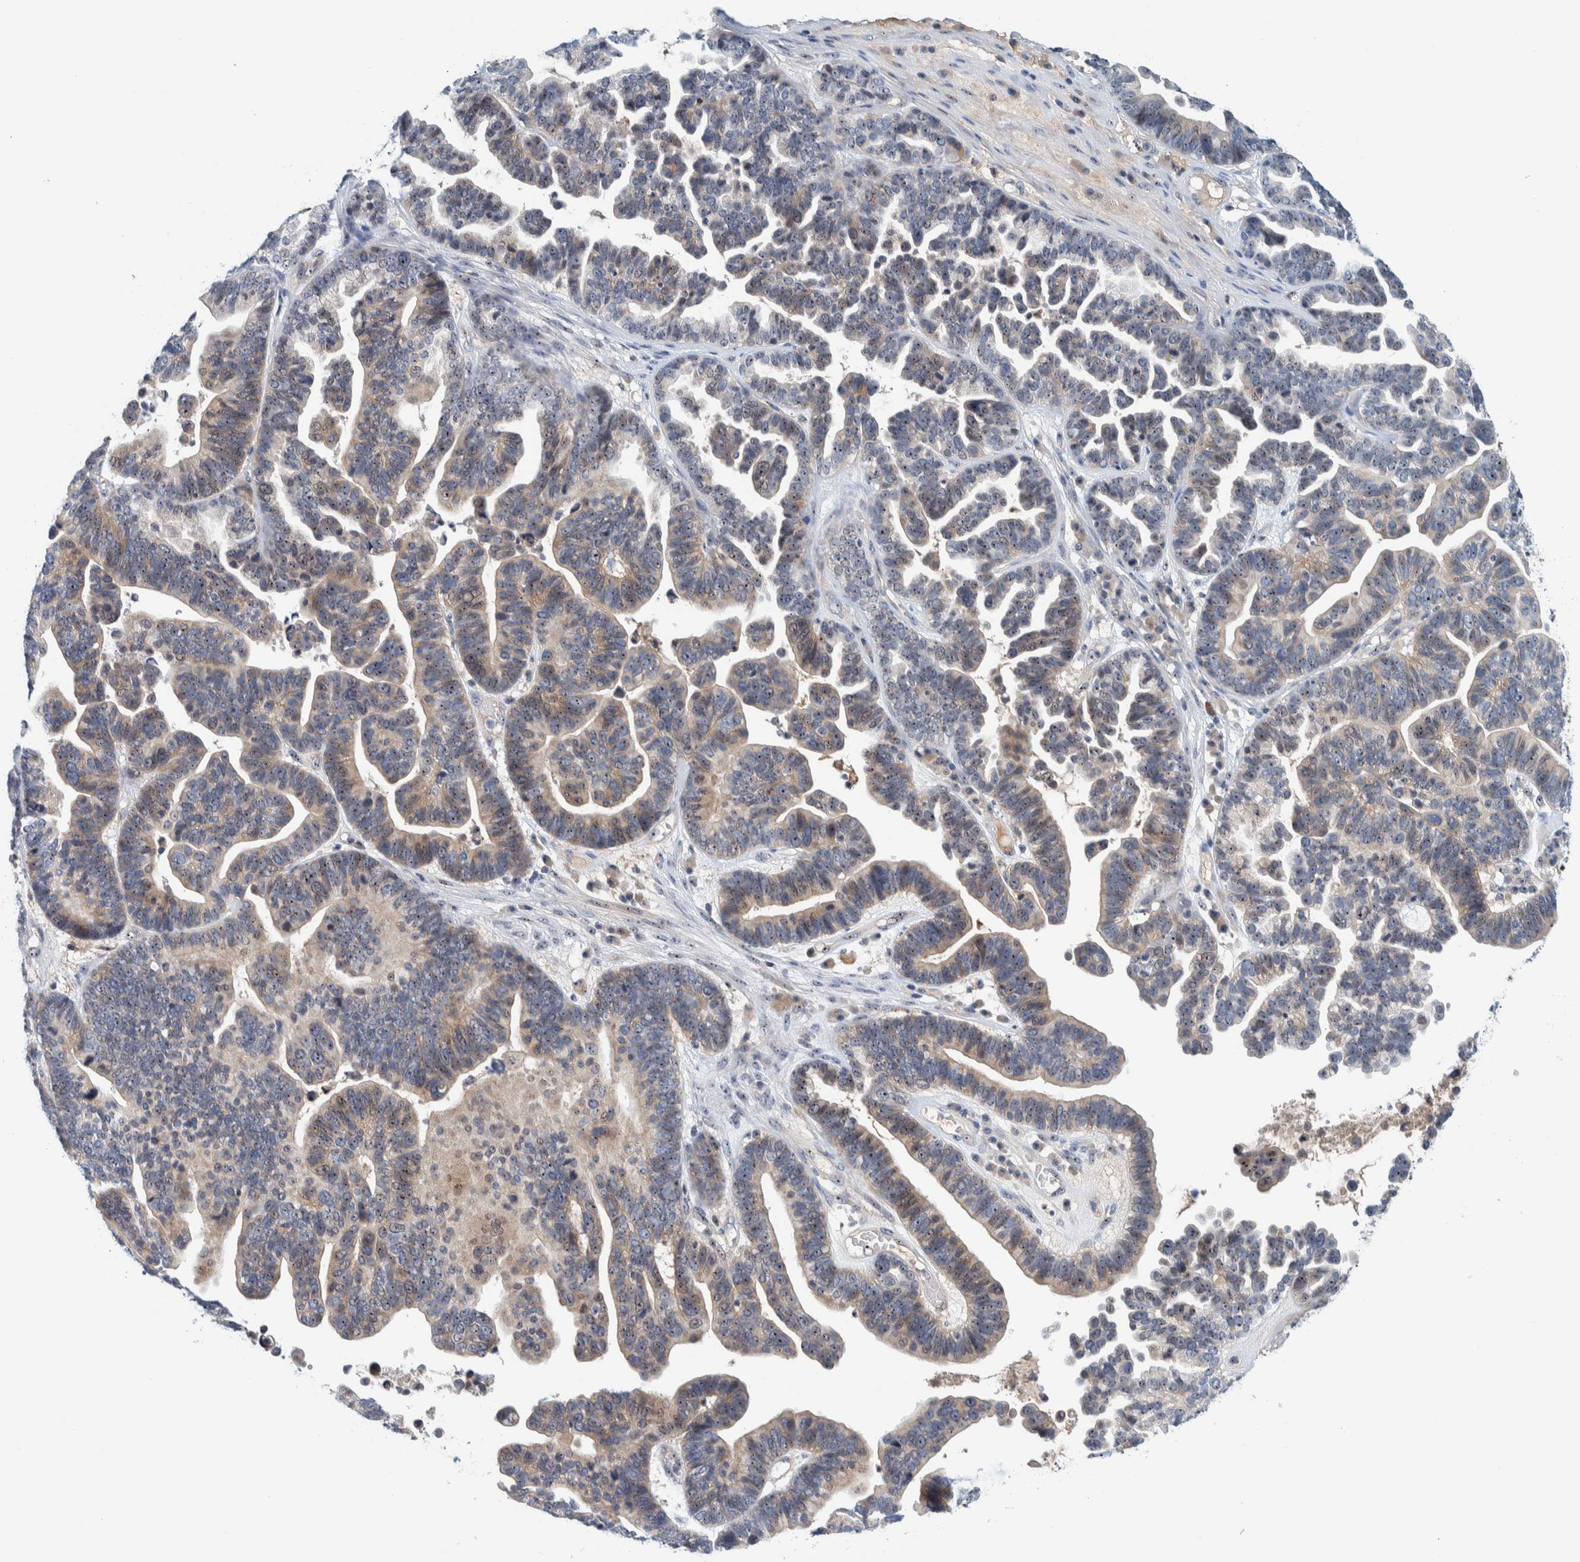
{"staining": {"intensity": "moderate", "quantity": ">75%", "location": "cytoplasmic/membranous,nuclear"}, "tissue": "ovarian cancer", "cell_type": "Tumor cells", "image_type": "cancer", "snomed": [{"axis": "morphology", "description": "Cystadenocarcinoma, serous, NOS"}, {"axis": "topography", "description": "Ovary"}], "caption": "Human ovarian cancer (serous cystadenocarcinoma) stained with a brown dye exhibits moderate cytoplasmic/membranous and nuclear positive positivity in about >75% of tumor cells.", "gene": "NOL11", "patient": {"sex": "female", "age": 56}}